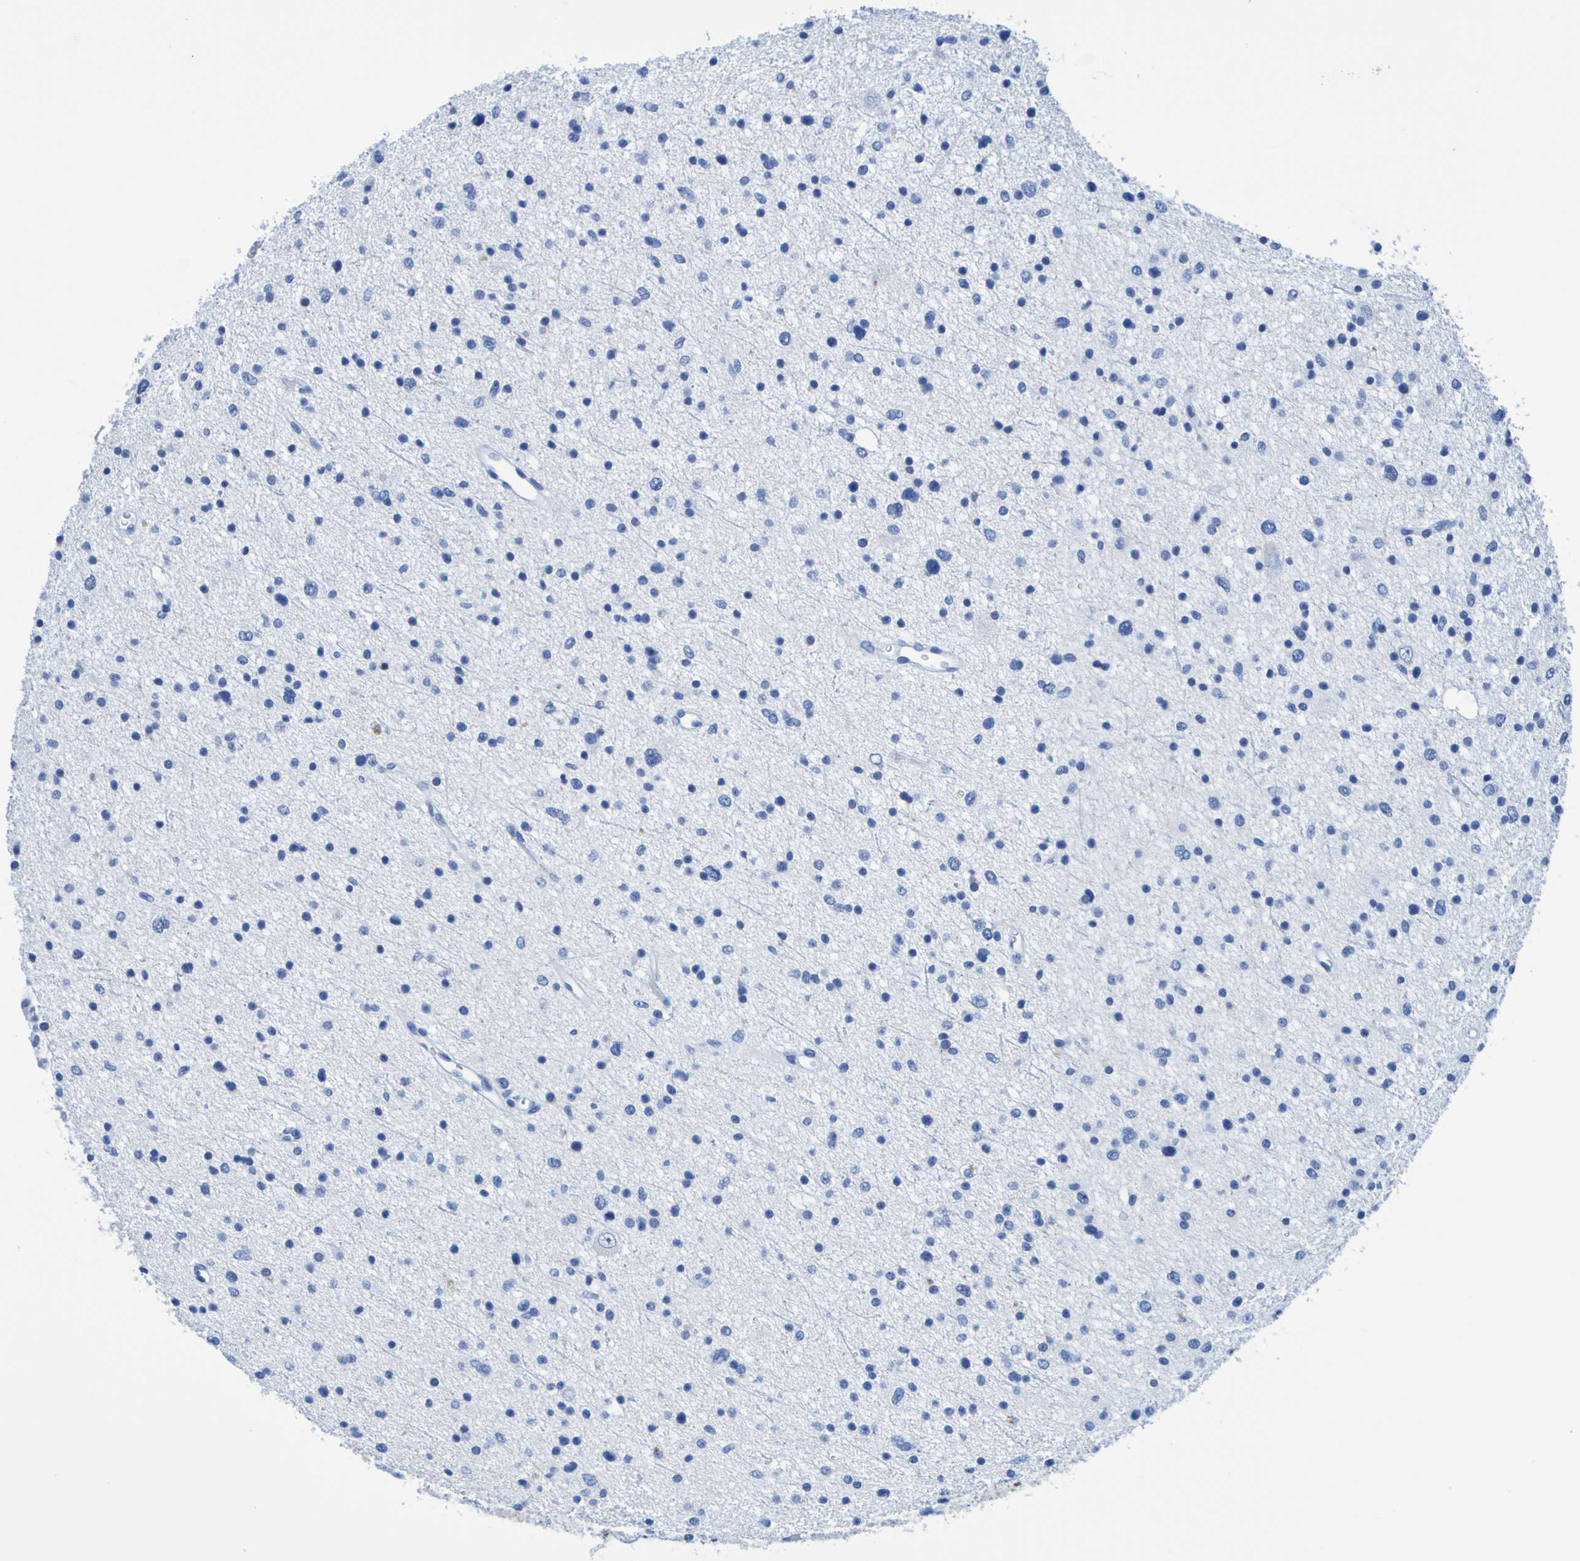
{"staining": {"intensity": "negative", "quantity": "none", "location": "none"}, "tissue": "glioma", "cell_type": "Tumor cells", "image_type": "cancer", "snomed": [{"axis": "morphology", "description": "Glioma, malignant, Low grade"}, {"axis": "topography", "description": "Brain"}], "caption": "Histopathology image shows no protein staining in tumor cells of malignant glioma (low-grade) tissue.", "gene": "DPEP1", "patient": {"sex": "female", "age": 37}}